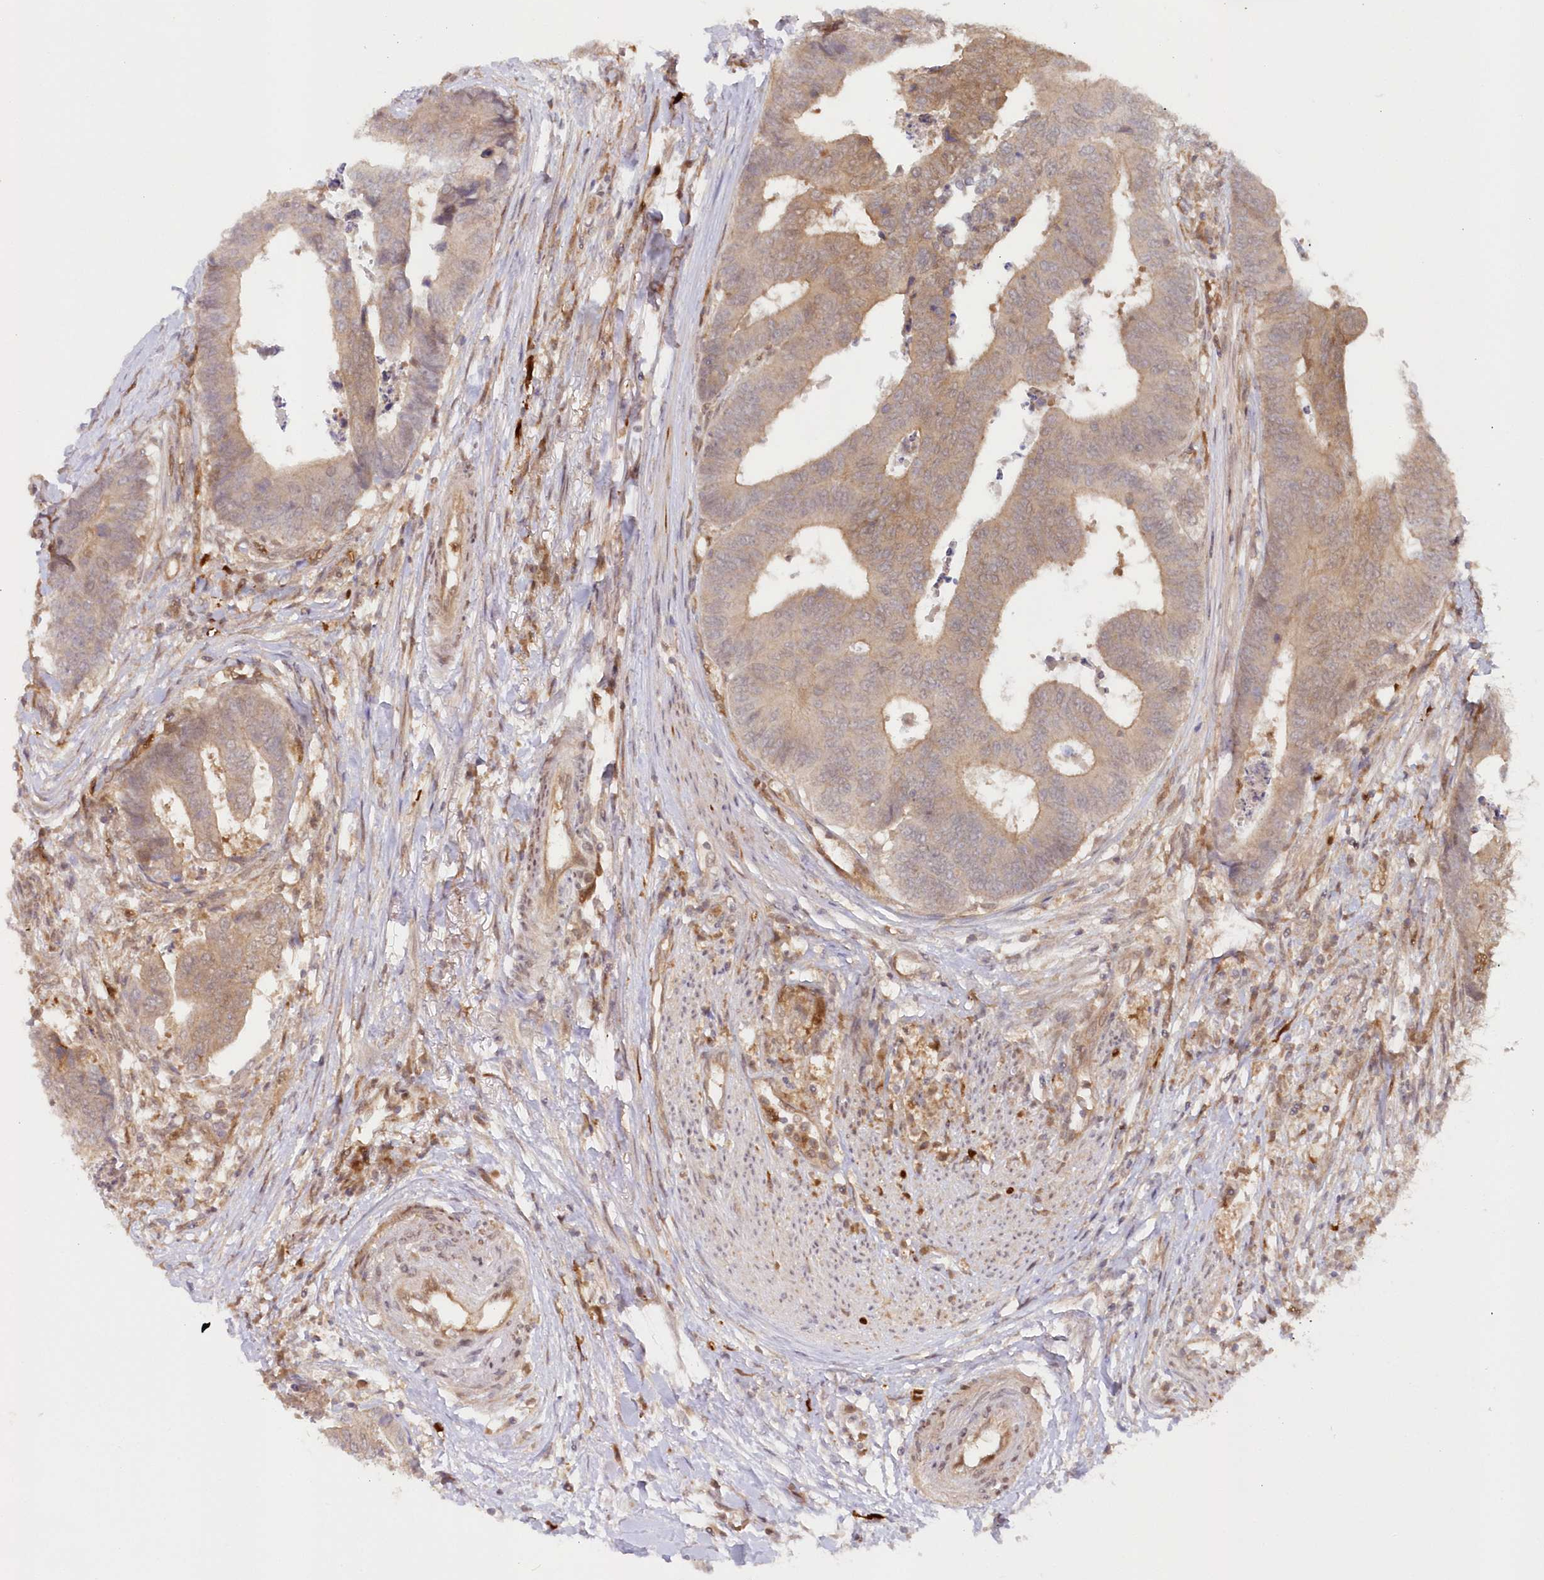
{"staining": {"intensity": "weak", "quantity": ">75%", "location": "cytoplasmic/membranous"}, "tissue": "colorectal cancer", "cell_type": "Tumor cells", "image_type": "cancer", "snomed": [{"axis": "morphology", "description": "Adenocarcinoma, NOS"}, {"axis": "topography", "description": "Rectum"}], "caption": "Adenocarcinoma (colorectal) stained for a protein demonstrates weak cytoplasmic/membranous positivity in tumor cells.", "gene": "GBE1", "patient": {"sex": "male", "age": 84}}